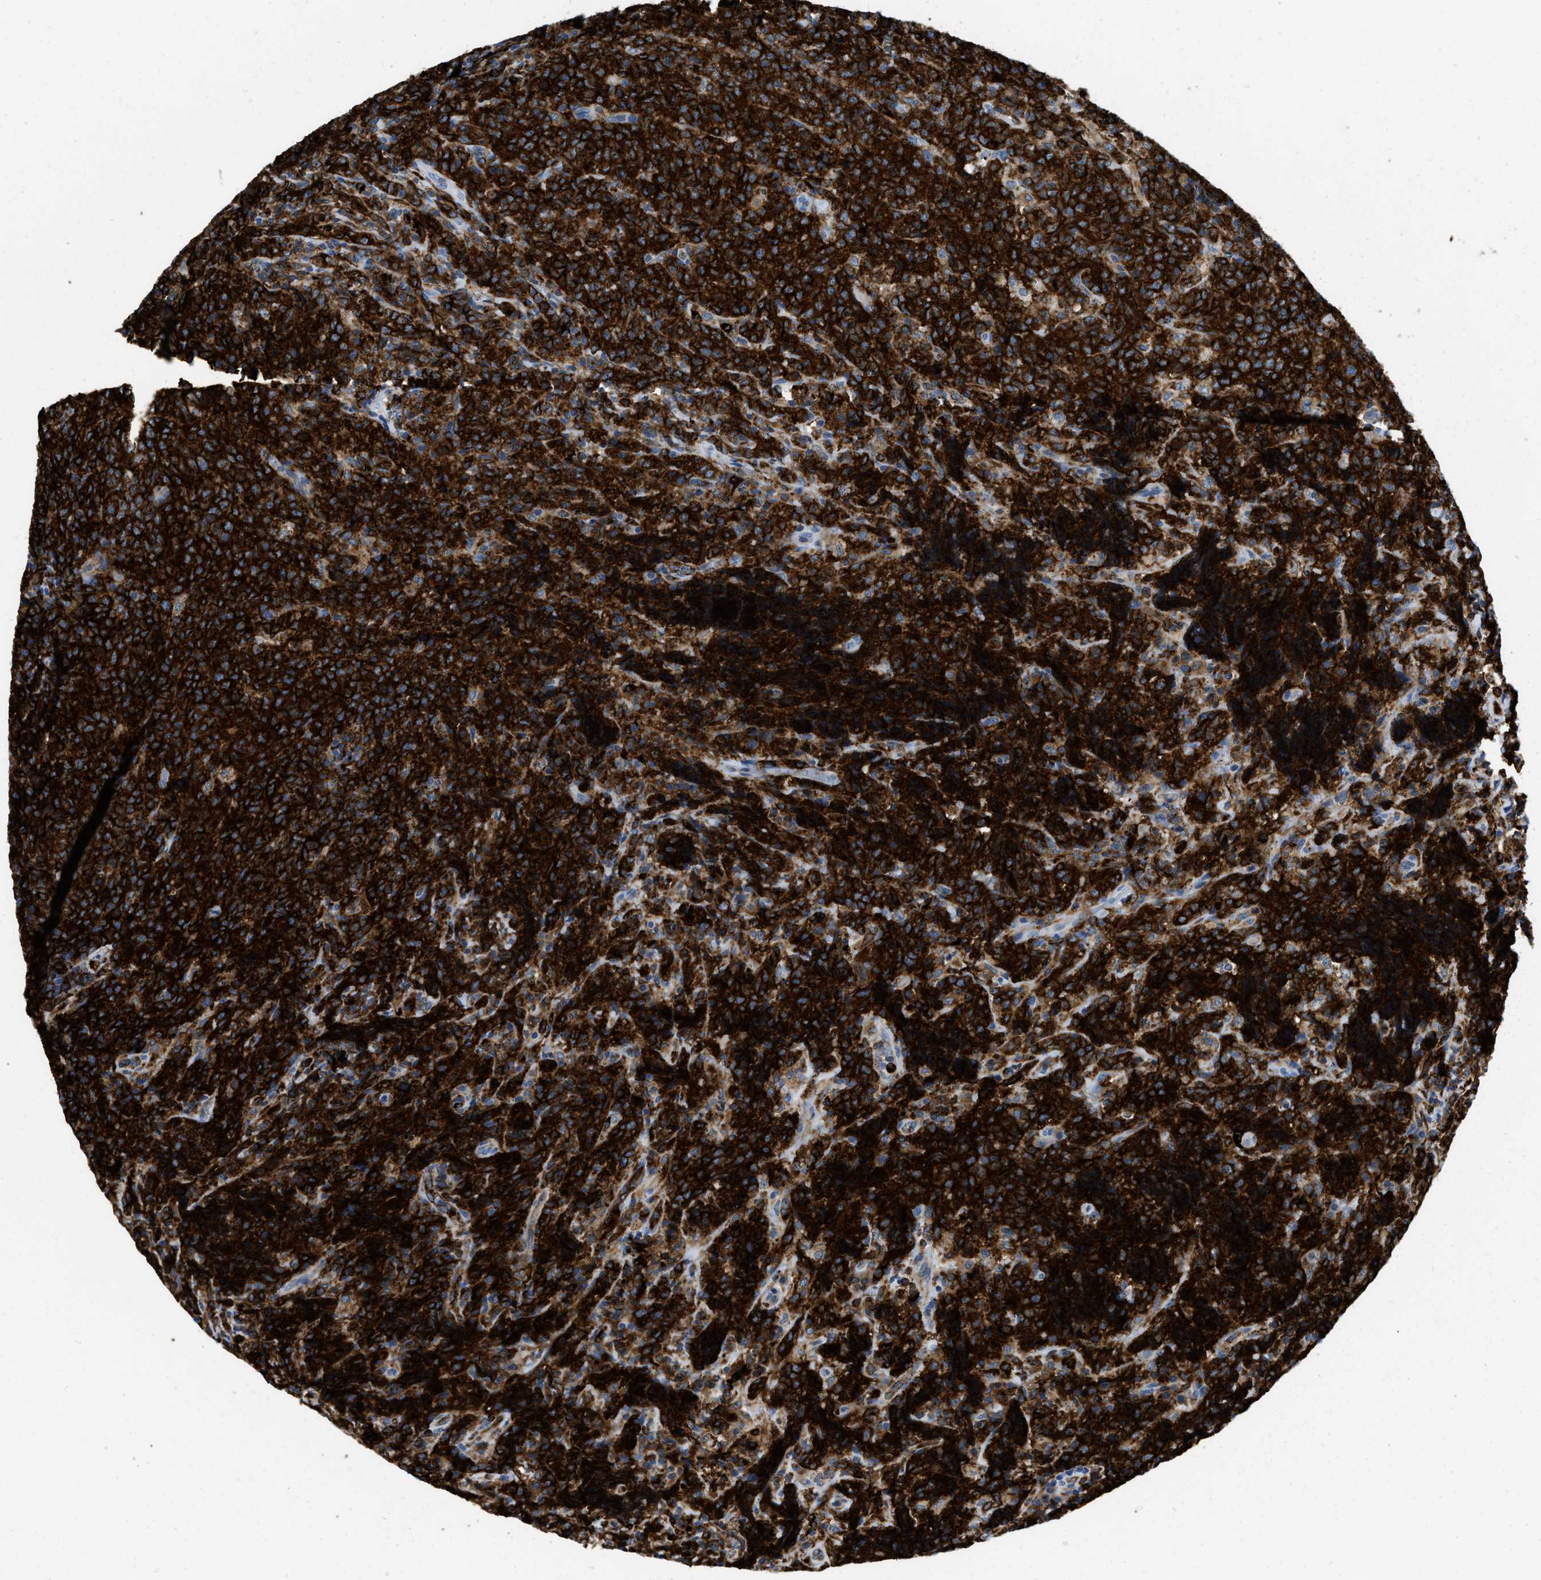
{"staining": {"intensity": "strong", "quantity": ">75%", "location": "cytoplasmic/membranous"}, "tissue": "lymphoma", "cell_type": "Tumor cells", "image_type": "cancer", "snomed": [{"axis": "morphology", "description": "Malignant lymphoma, non-Hodgkin's type, High grade"}, {"axis": "topography", "description": "Tonsil"}], "caption": "Immunohistochemical staining of high-grade malignant lymphoma, non-Hodgkin's type exhibits strong cytoplasmic/membranous protein expression in approximately >75% of tumor cells. The protein is shown in brown color, while the nuclei are stained blue.", "gene": "CD226", "patient": {"sex": "female", "age": 36}}